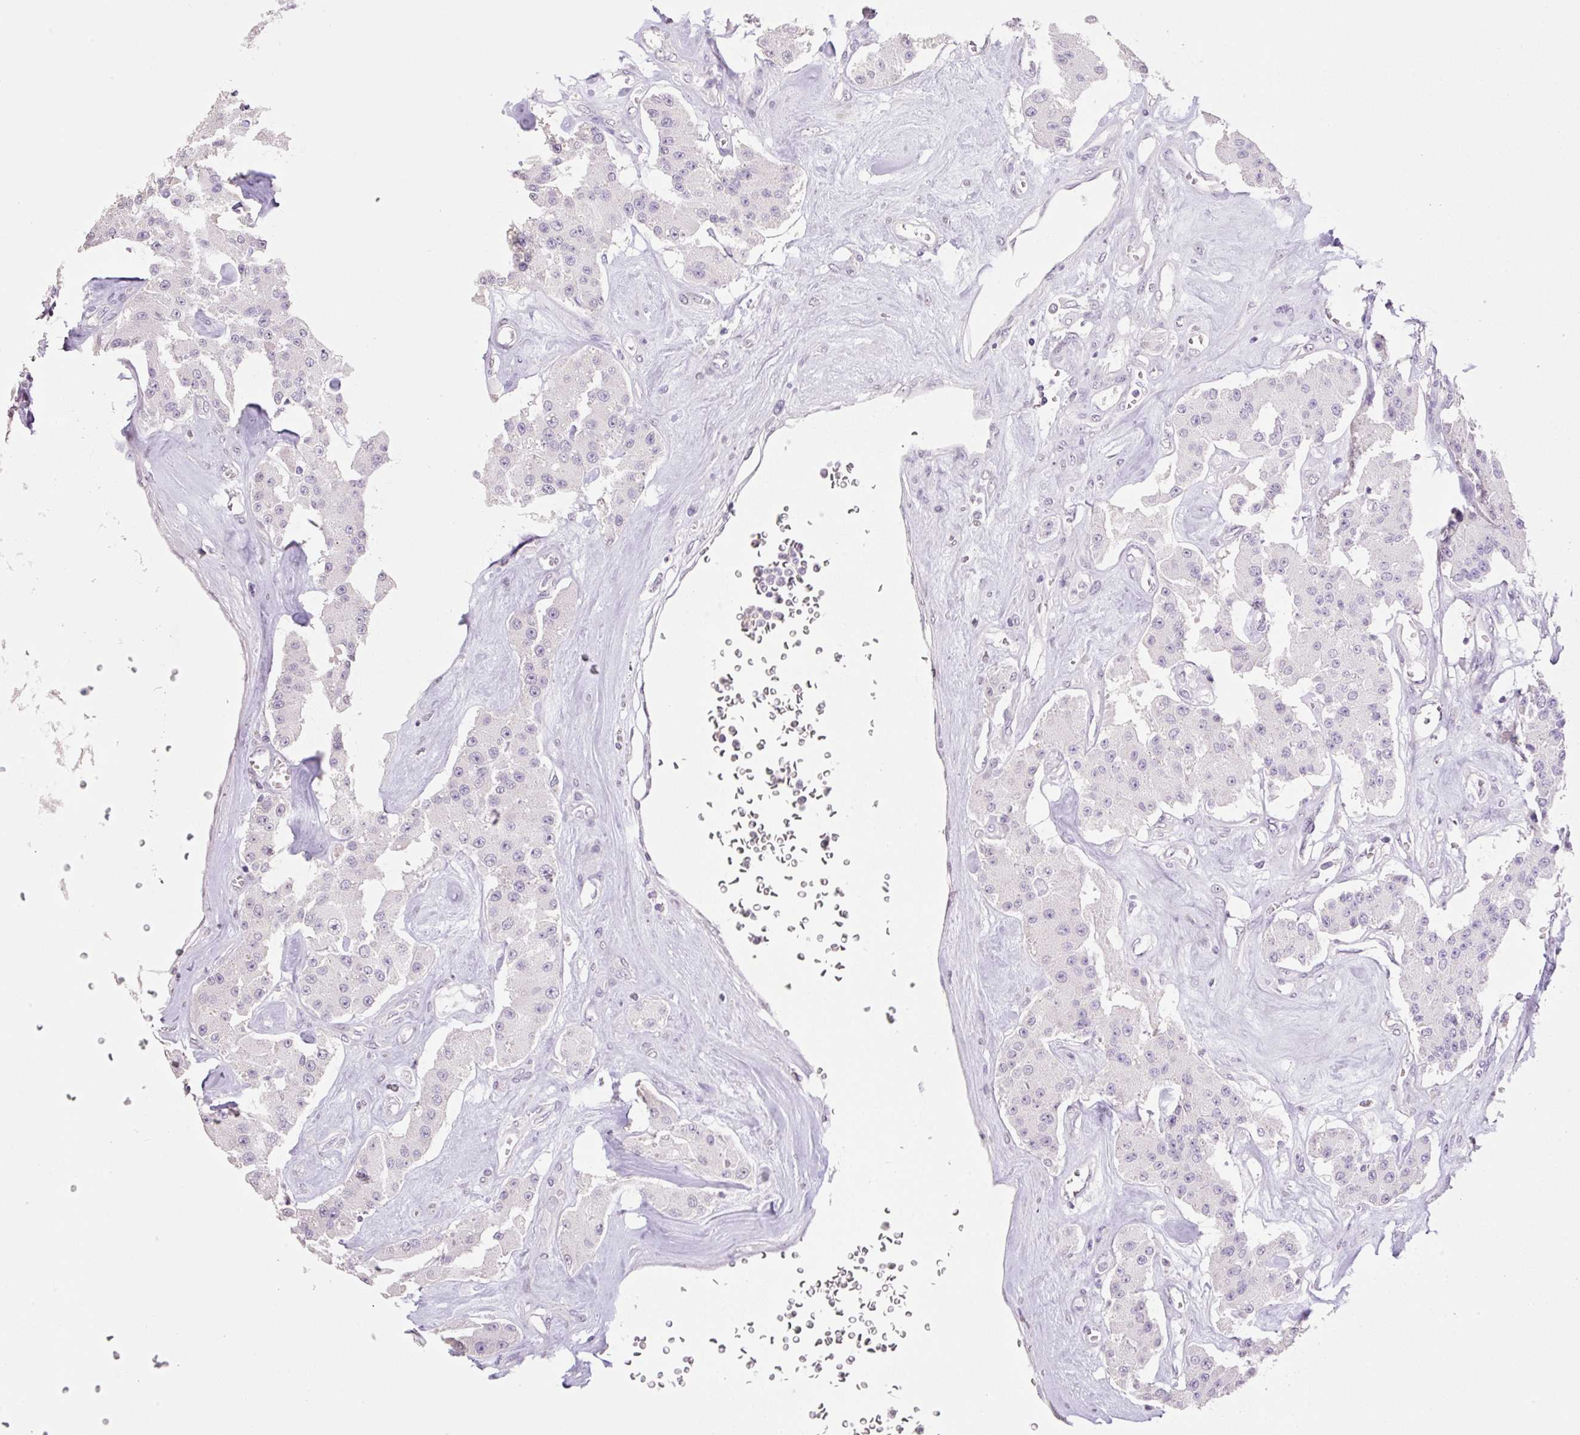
{"staining": {"intensity": "negative", "quantity": "none", "location": "none"}, "tissue": "carcinoid", "cell_type": "Tumor cells", "image_type": "cancer", "snomed": [{"axis": "morphology", "description": "Carcinoid, malignant, NOS"}, {"axis": "topography", "description": "Pancreas"}], "caption": "Immunohistochemistry (IHC) of malignant carcinoid shows no staining in tumor cells.", "gene": "HCRTR2", "patient": {"sex": "male", "age": 41}}